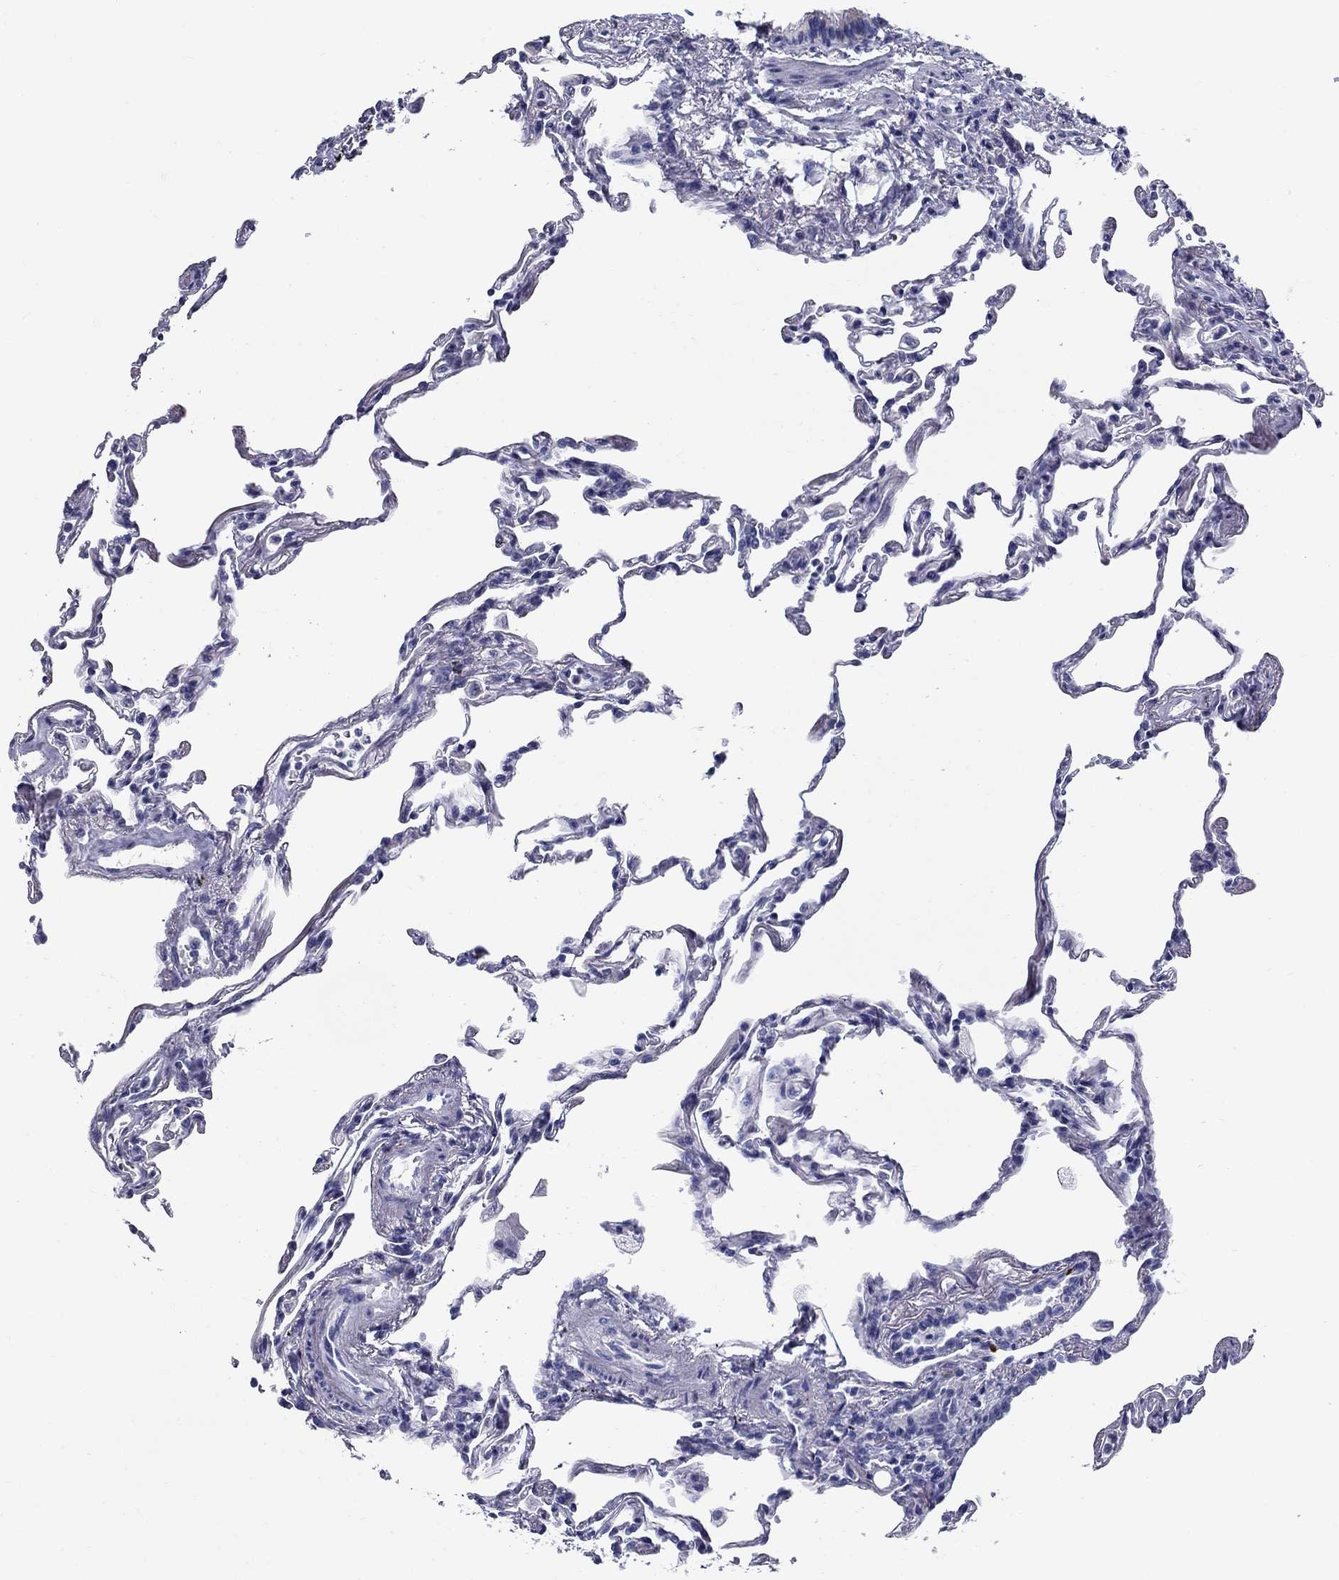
{"staining": {"intensity": "negative", "quantity": "none", "location": "none"}, "tissue": "lung", "cell_type": "Alveolar cells", "image_type": "normal", "snomed": [{"axis": "morphology", "description": "Normal tissue, NOS"}, {"axis": "topography", "description": "Lung"}], "caption": "Immunohistochemistry (IHC) of benign lung shows no positivity in alveolar cells. The staining is performed using DAB (3,3'-diaminobenzidine) brown chromogen with nuclei counter-stained in using hematoxylin.", "gene": "UPB1", "patient": {"sex": "female", "age": 57}}